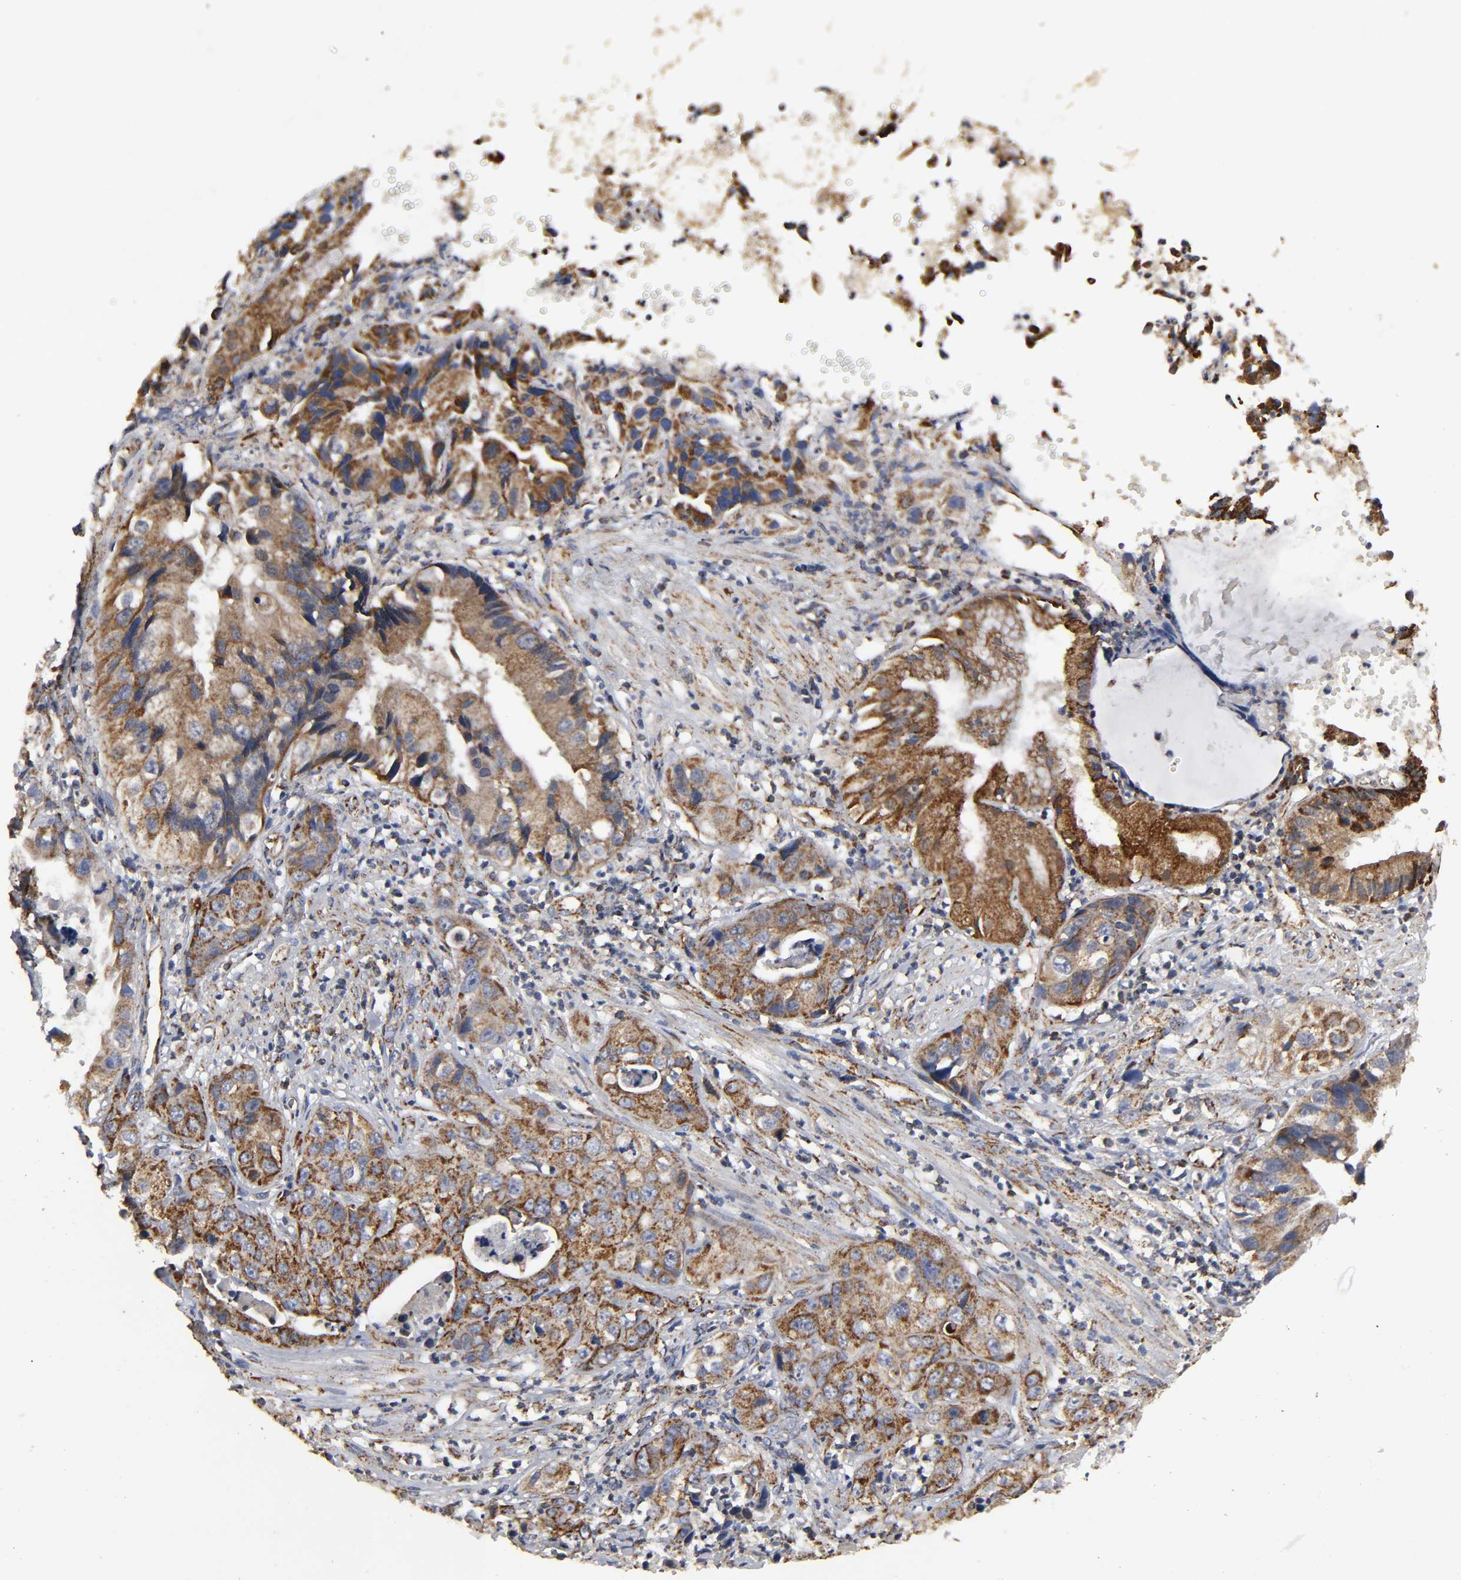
{"staining": {"intensity": "strong", "quantity": ">75%", "location": "cytoplasmic/membranous"}, "tissue": "liver cancer", "cell_type": "Tumor cells", "image_type": "cancer", "snomed": [{"axis": "morphology", "description": "Cholangiocarcinoma"}, {"axis": "topography", "description": "Liver"}], "caption": "Brown immunohistochemical staining in human cholangiocarcinoma (liver) shows strong cytoplasmic/membranous positivity in about >75% of tumor cells. (DAB (3,3'-diaminobenzidine) IHC, brown staining for protein, blue staining for nuclei).", "gene": "COX6B1", "patient": {"sex": "female", "age": 61}}